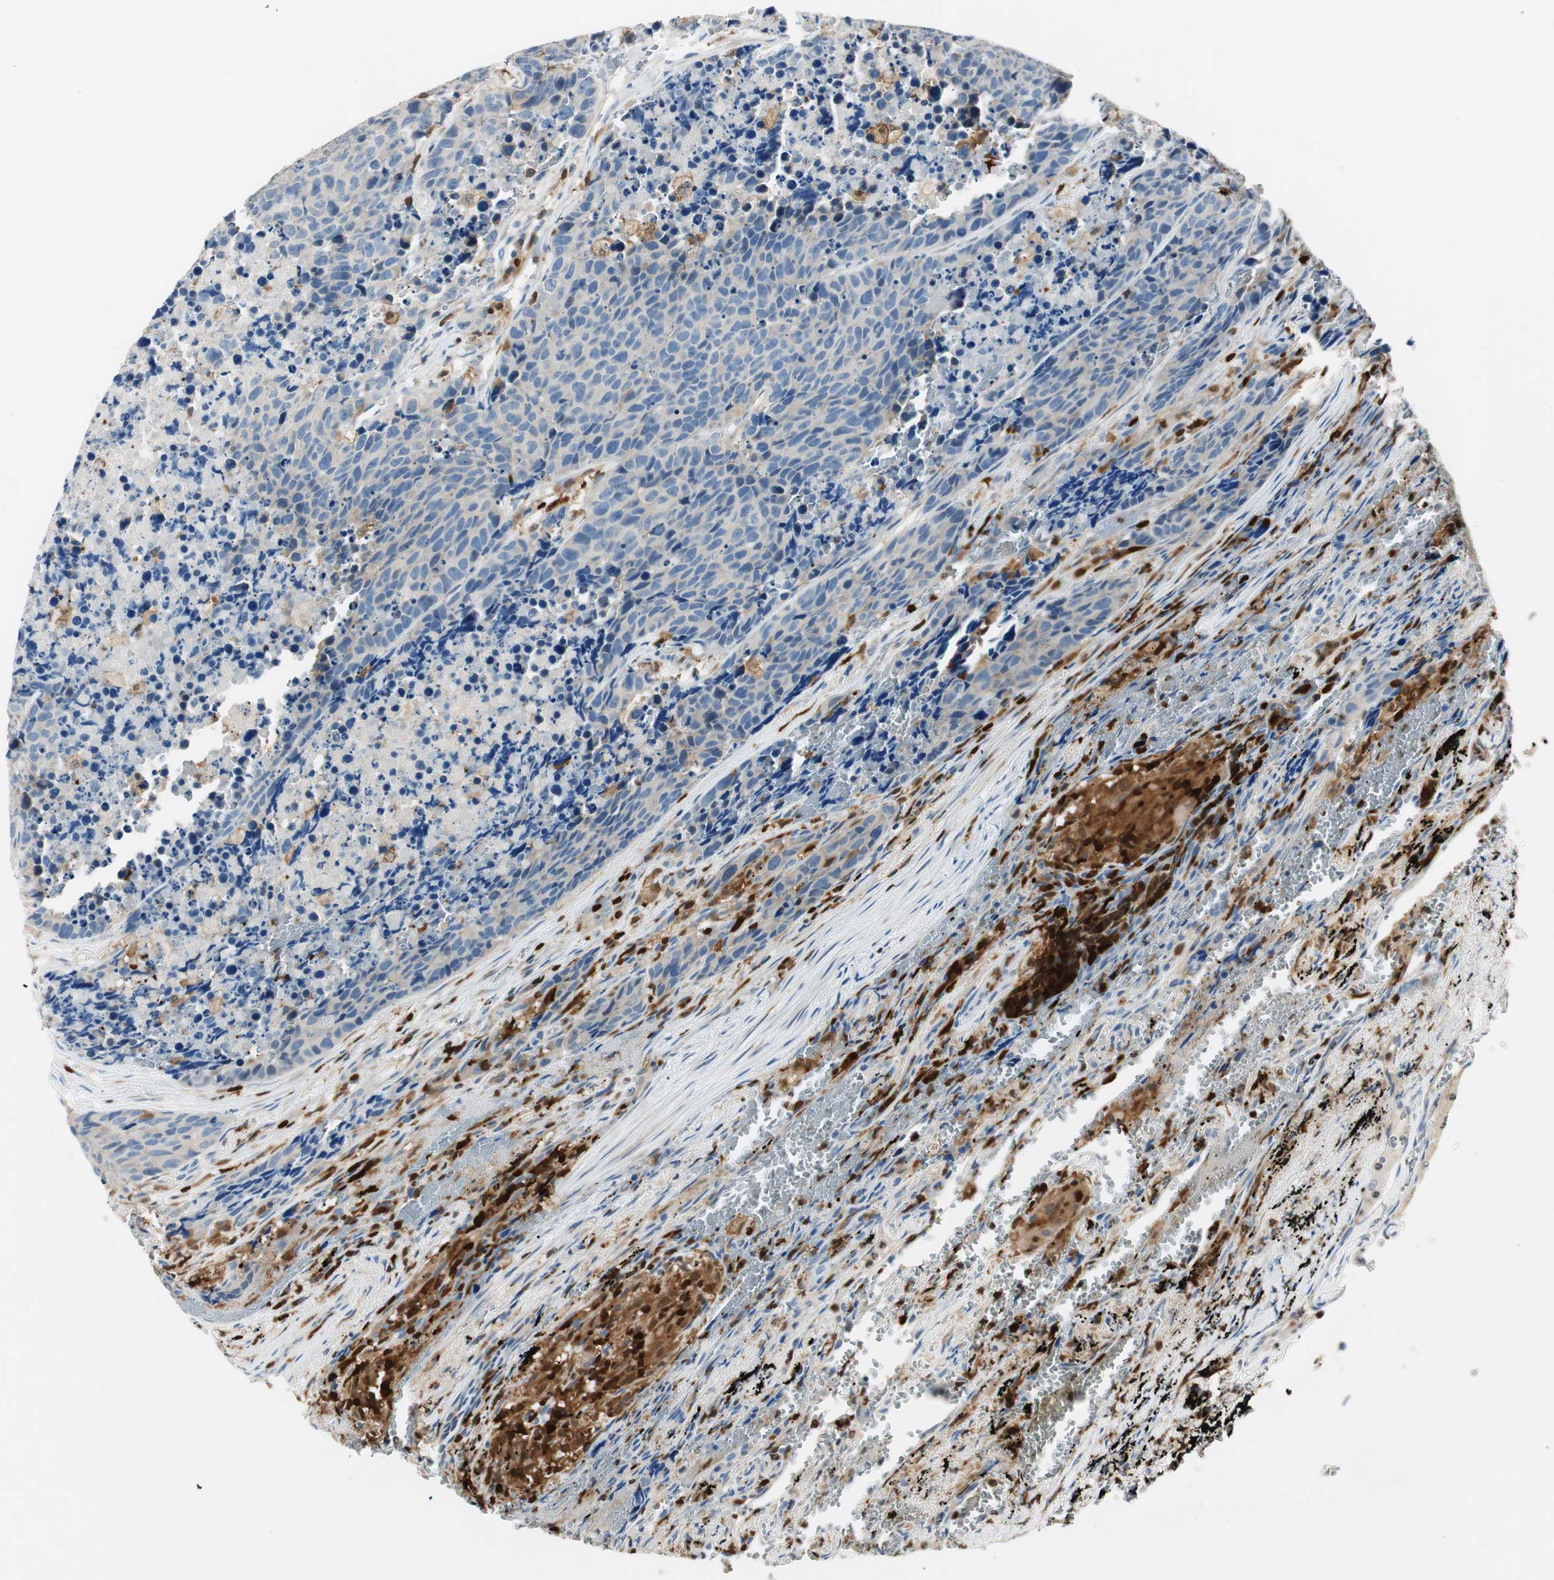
{"staining": {"intensity": "negative", "quantity": "none", "location": "none"}, "tissue": "carcinoid", "cell_type": "Tumor cells", "image_type": "cancer", "snomed": [{"axis": "morphology", "description": "Carcinoid, malignant, NOS"}, {"axis": "topography", "description": "Lung"}], "caption": "The immunohistochemistry (IHC) image has no significant positivity in tumor cells of malignant carcinoid tissue. Nuclei are stained in blue.", "gene": "COTL1", "patient": {"sex": "male", "age": 60}}